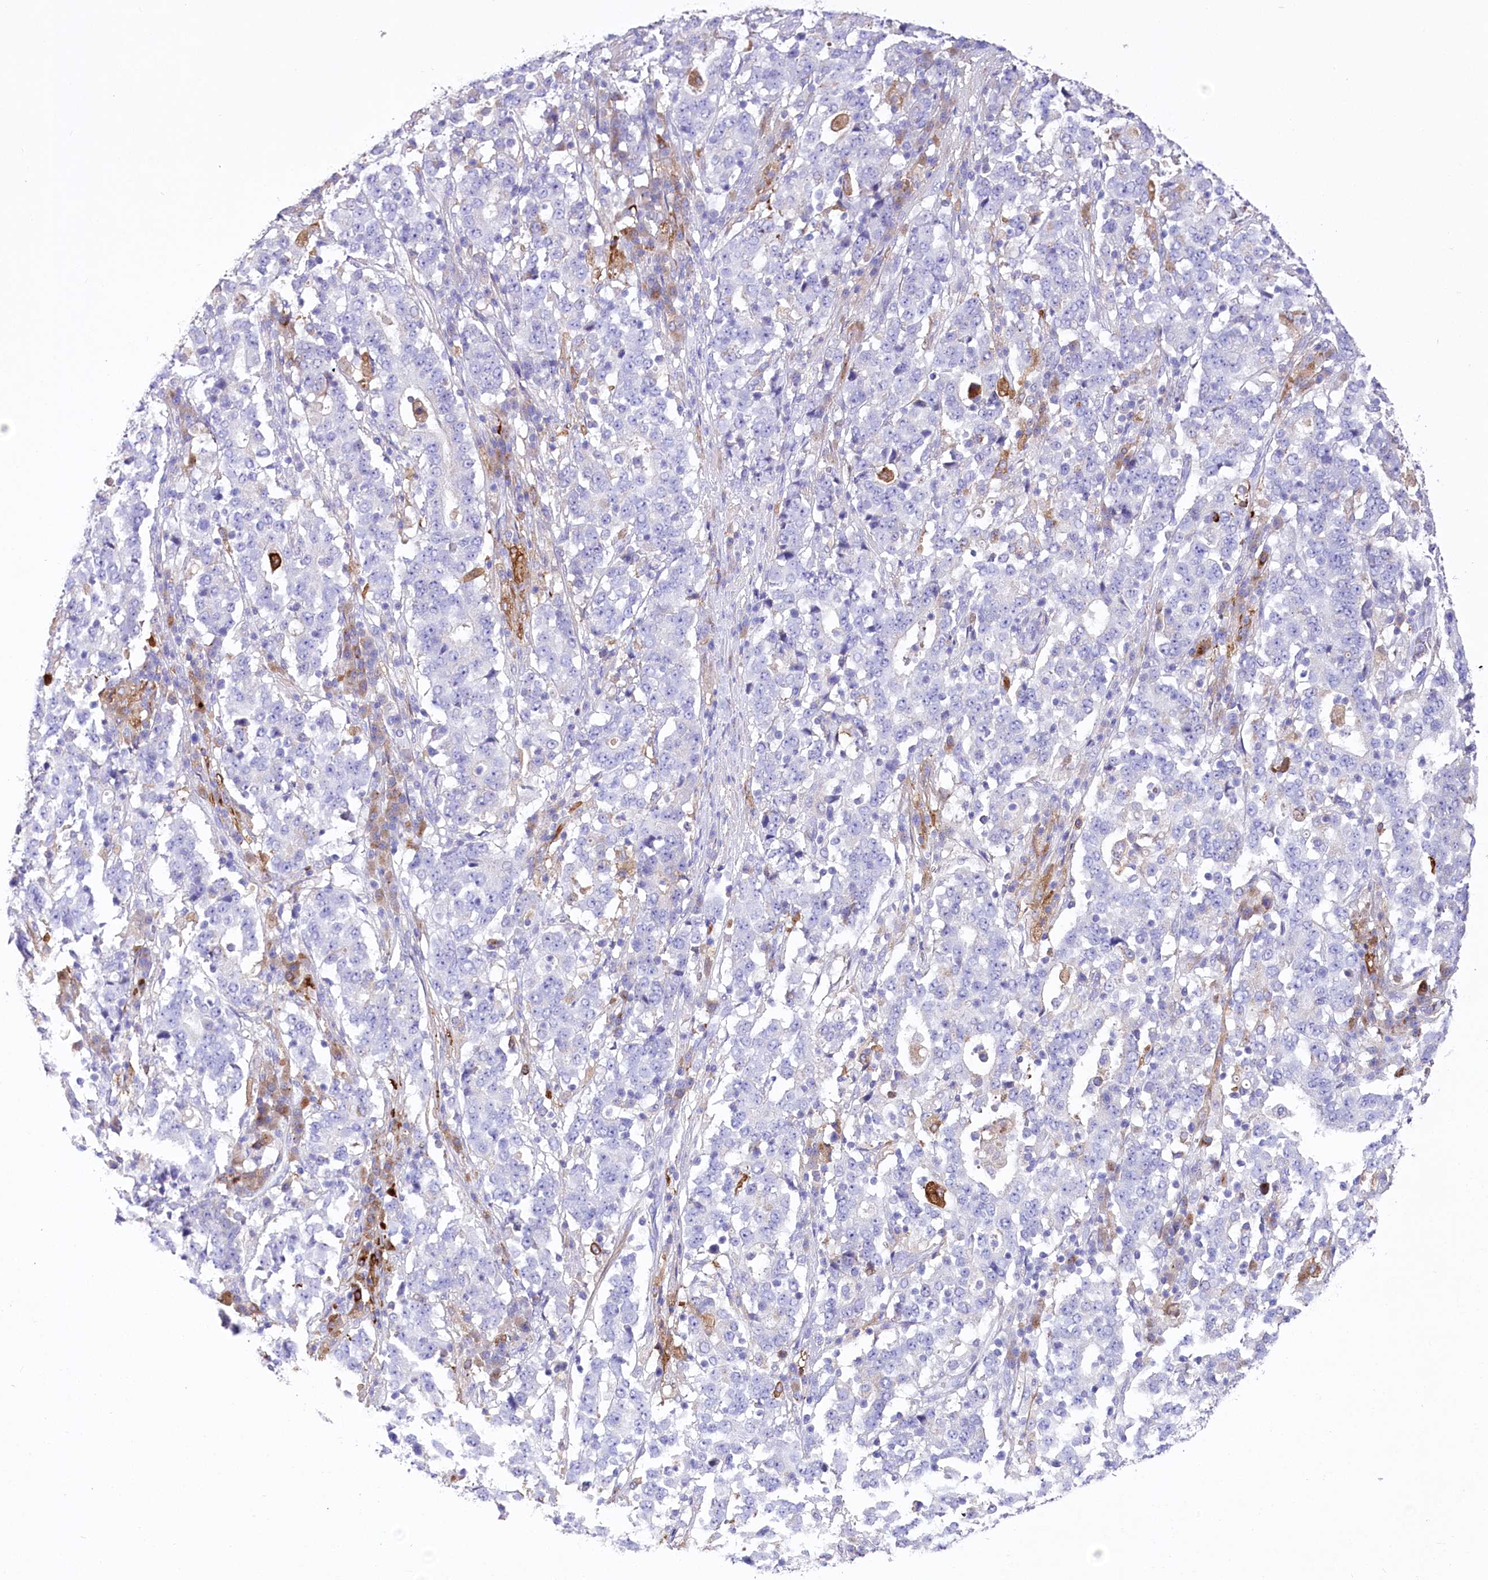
{"staining": {"intensity": "negative", "quantity": "none", "location": "none"}, "tissue": "stomach cancer", "cell_type": "Tumor cells", "image_type": "cancer", "snomed": [{"axis": "morphology", "description": "Adenocarcinoma, NOS"}, {"axis": "topography", "description": "Stomach"}], "caption": "Immunohistochemistry (IHC) of stomach cancer exhibits no positivity in tumor cells.", "gene": "DNAJC19", "patient": {"sex": "male", "age": 59}}